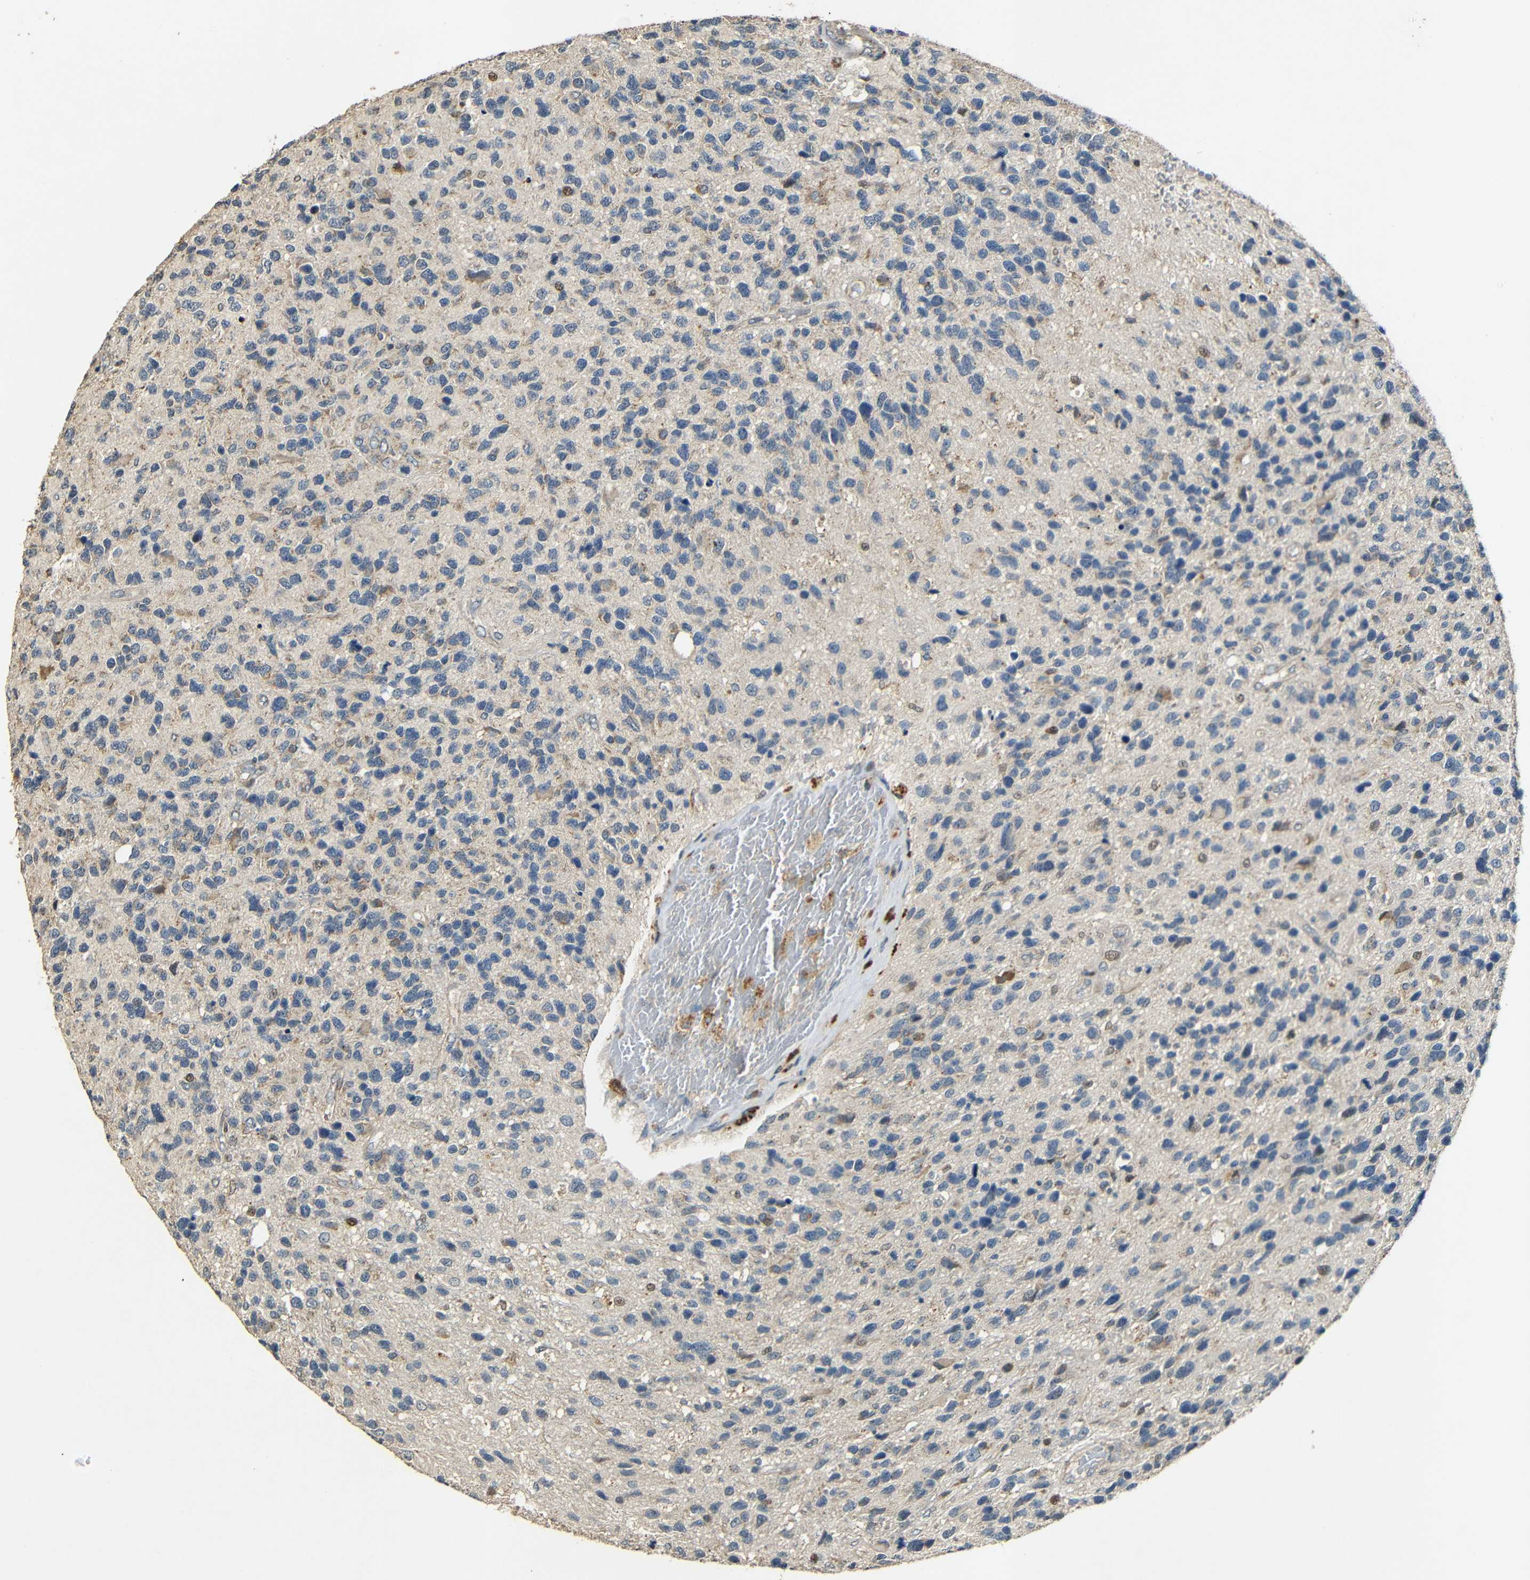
{"staining": {"intensity": "moderate", "quantity": "<25%", "location": "cytoplasmic/membranous,nuclear"}, "tissue": "glioma", "cell_type": "Tumor cells", "image_type": "cancer", "snomed": [{"axis": "morphology", "description": "Glioma, malignant, High grade"}, {"axis": "topography", "description": "Brain"}], "caption": "The micrograph reveals a brown stain indicating the presence of a protein in the cytoplasmic/membranous and nuclear of tumor cells in glioma.", "gene": "KAZALD1", "patient": {"sex": "female", "age": 58}}